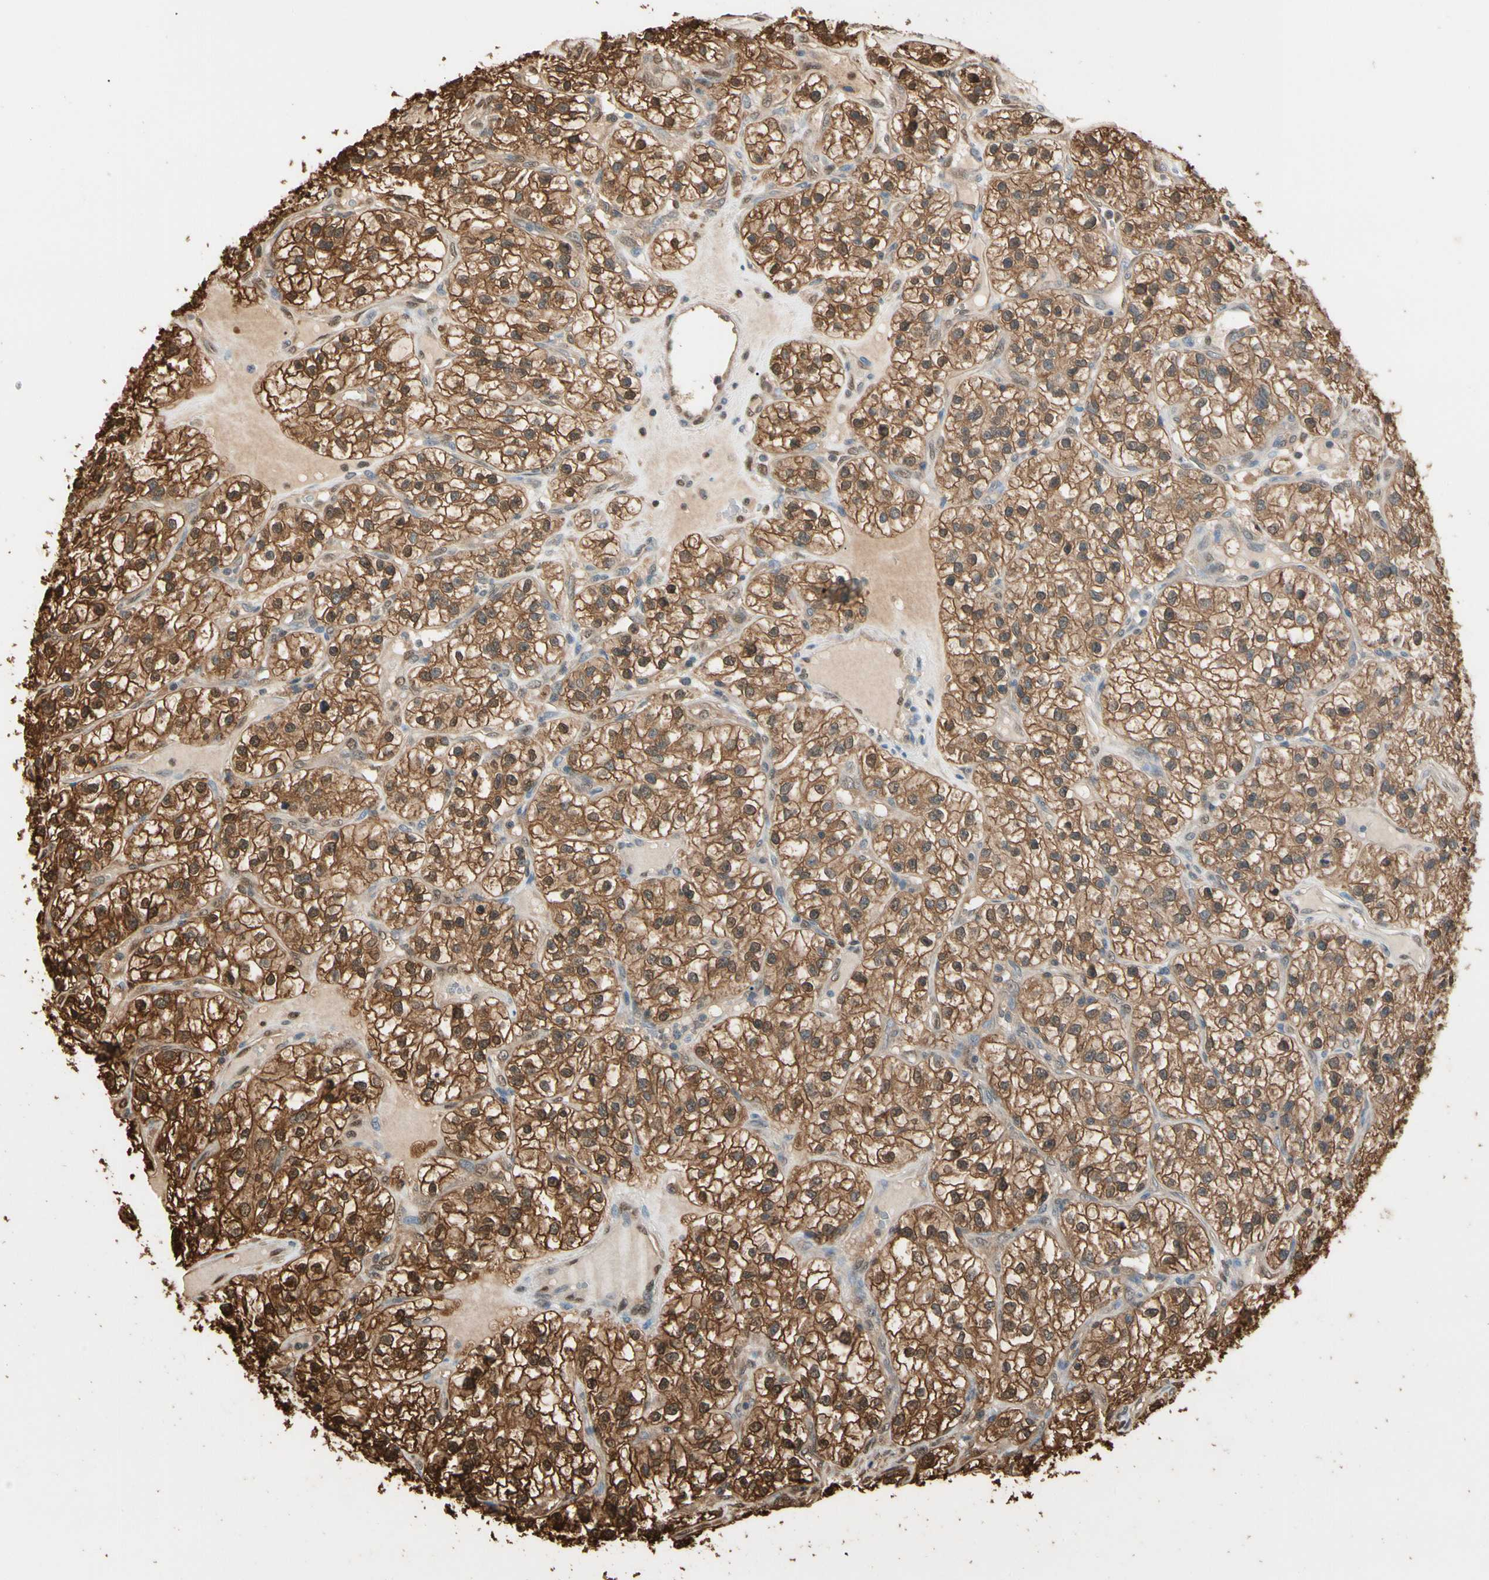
{"staining": {"intensity": "moderate", "quantity": ">75%", "location": "cytoplasmic/membranous,nuclear"}, "tissue": "renal cancer", "cell_type": "Tumor cells", "image_type": "cancer", "snomed": [{"axis": "morphology", "description": "Adenocarcinoma, NOS"}, {"axis": "topography", "description": "Kidney"}], "caption": "Human renal cancer stained with a protein marker reveals moderate staining in tumor cells.", "gene": "PNCK", "patient": {"sex": "female", "age": 57}}